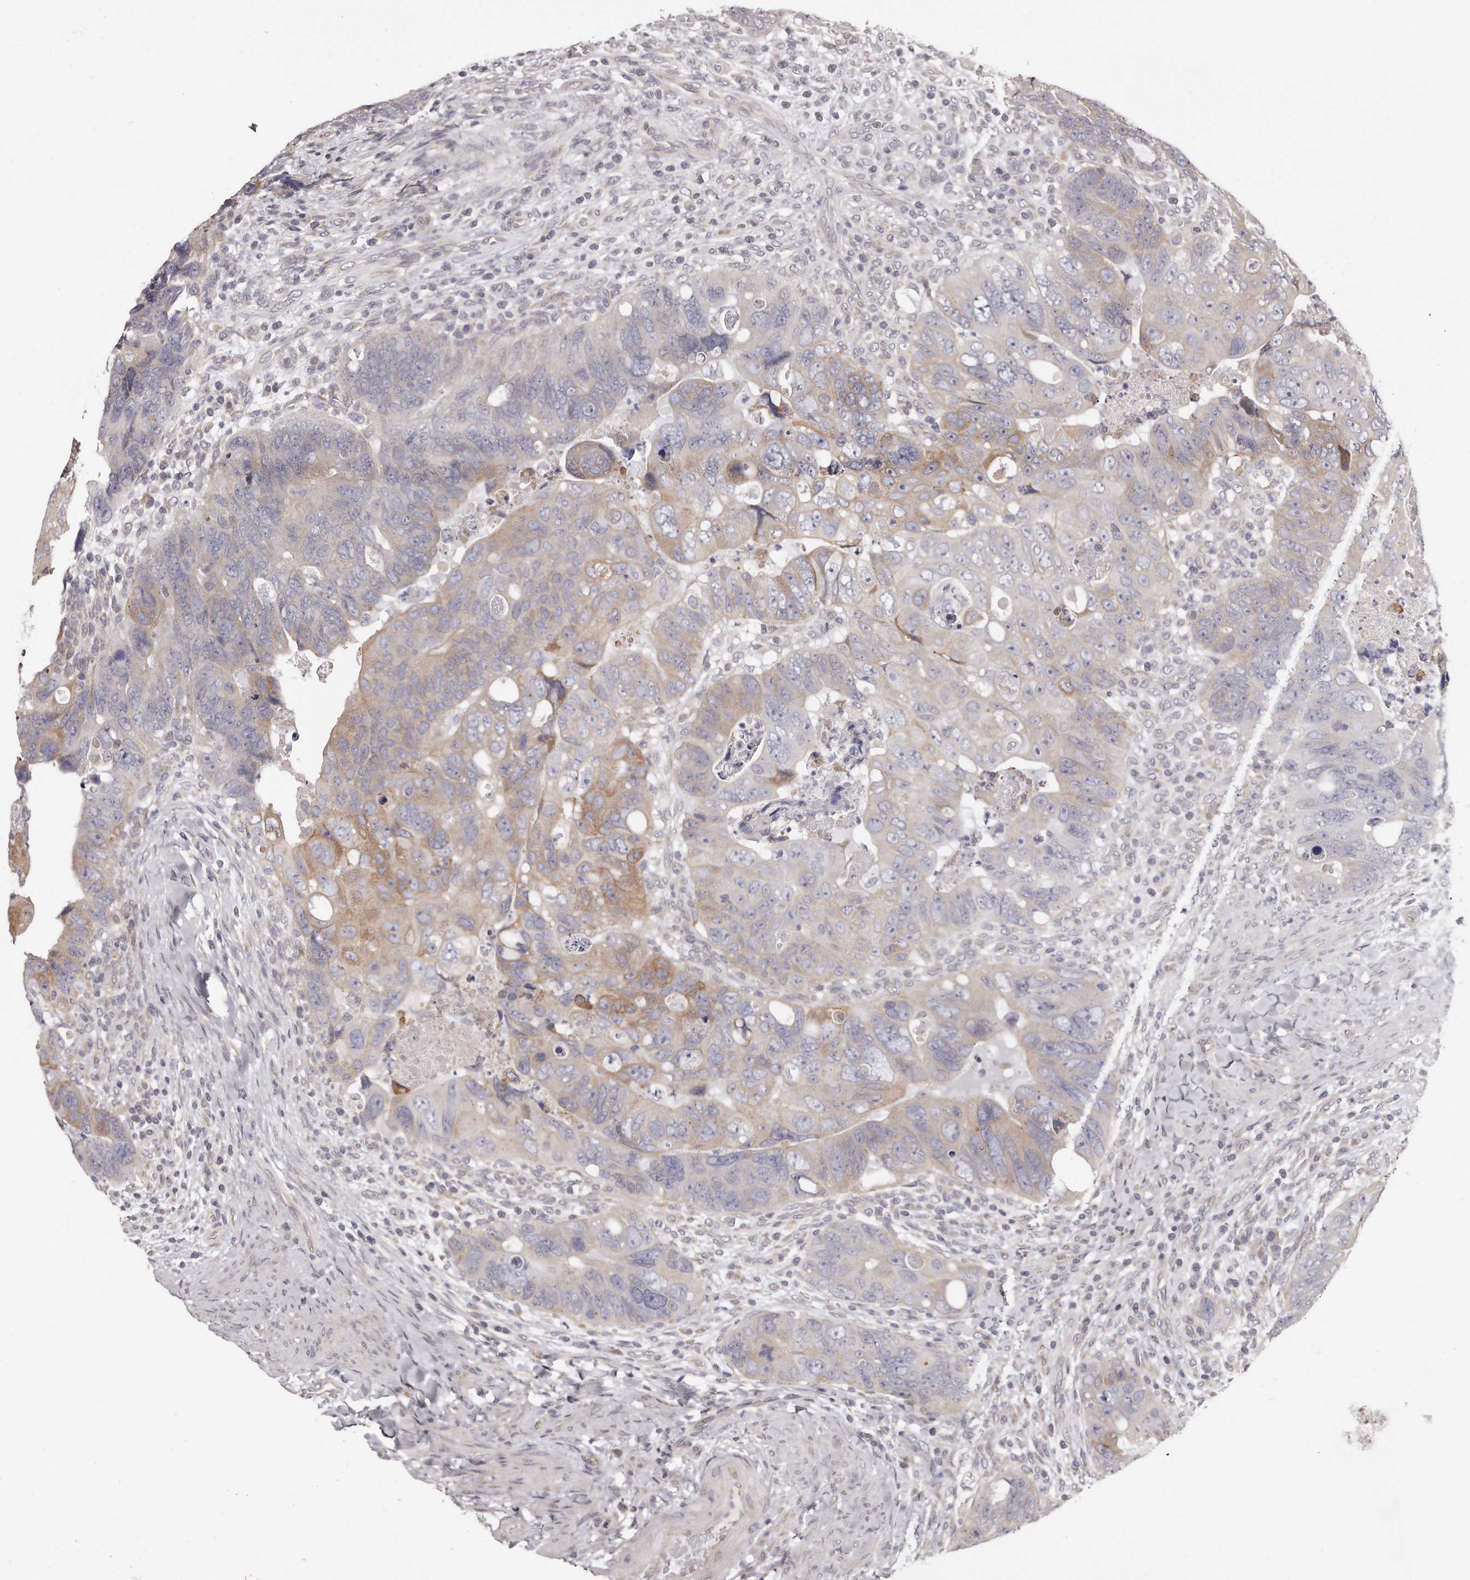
{"staining": {"intensity": "moderate", "quantity": "<25%", "location": "cytoplasmic/membranous"}, "tissue": "colorectal cancer", "cell_type": "Tumor cells", "image_type": "cancer", "snomed": [{"axis": "morphology", "description": "Adenocarcinoma, NOS"}, {"axis": "topography", "description": "Rectum"}], "caption": "Colorectal adenocarcinoma stained with DAB (3,3'-diaminobenzidine) immunohistochemistry (IHC) displays low levels of moderate cytoplasmic/membranous expression in about <25% of tumor cells.", "gene": "TRAPPC14", "patient": {"sex": "male", "age": 59}}